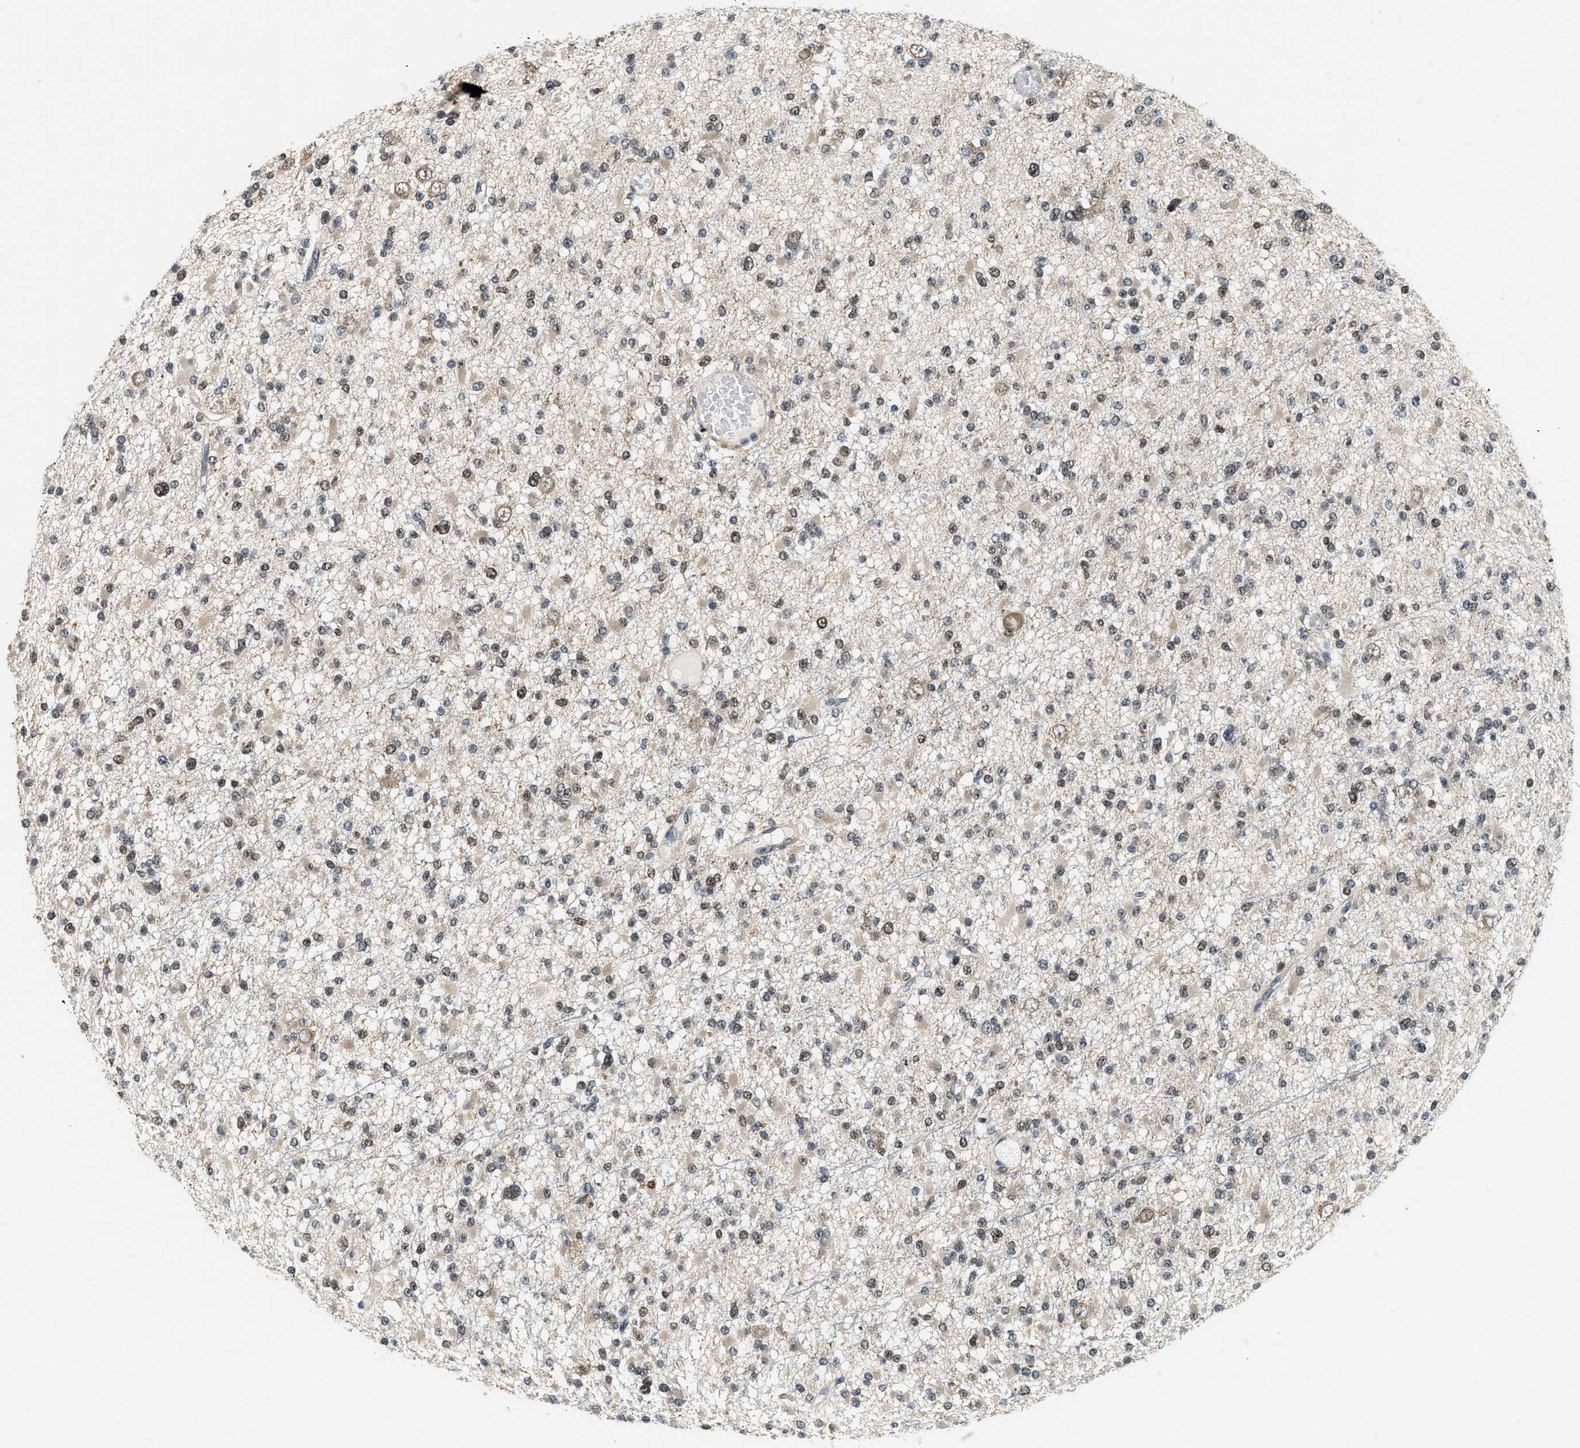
{"staining": {"intensity": "weak", "quantity": "<25%", "location": "nuclear"}, "tissue": "glioma", "cell_type": "Tumor cells", "image_type": "cancer", "snomed": [{"axis": "morphology", "description": "Glioma, malignant, Low grade"}, {"axis": "topography", "description": "Brain"}], "caption": "An immunohistochemistry (IHC) micrograph of glioma is shown. There is no staining in tumor cells of glioma.", "gene": "ATF7IP", "patient": {"sex": "female", "age": 22}}